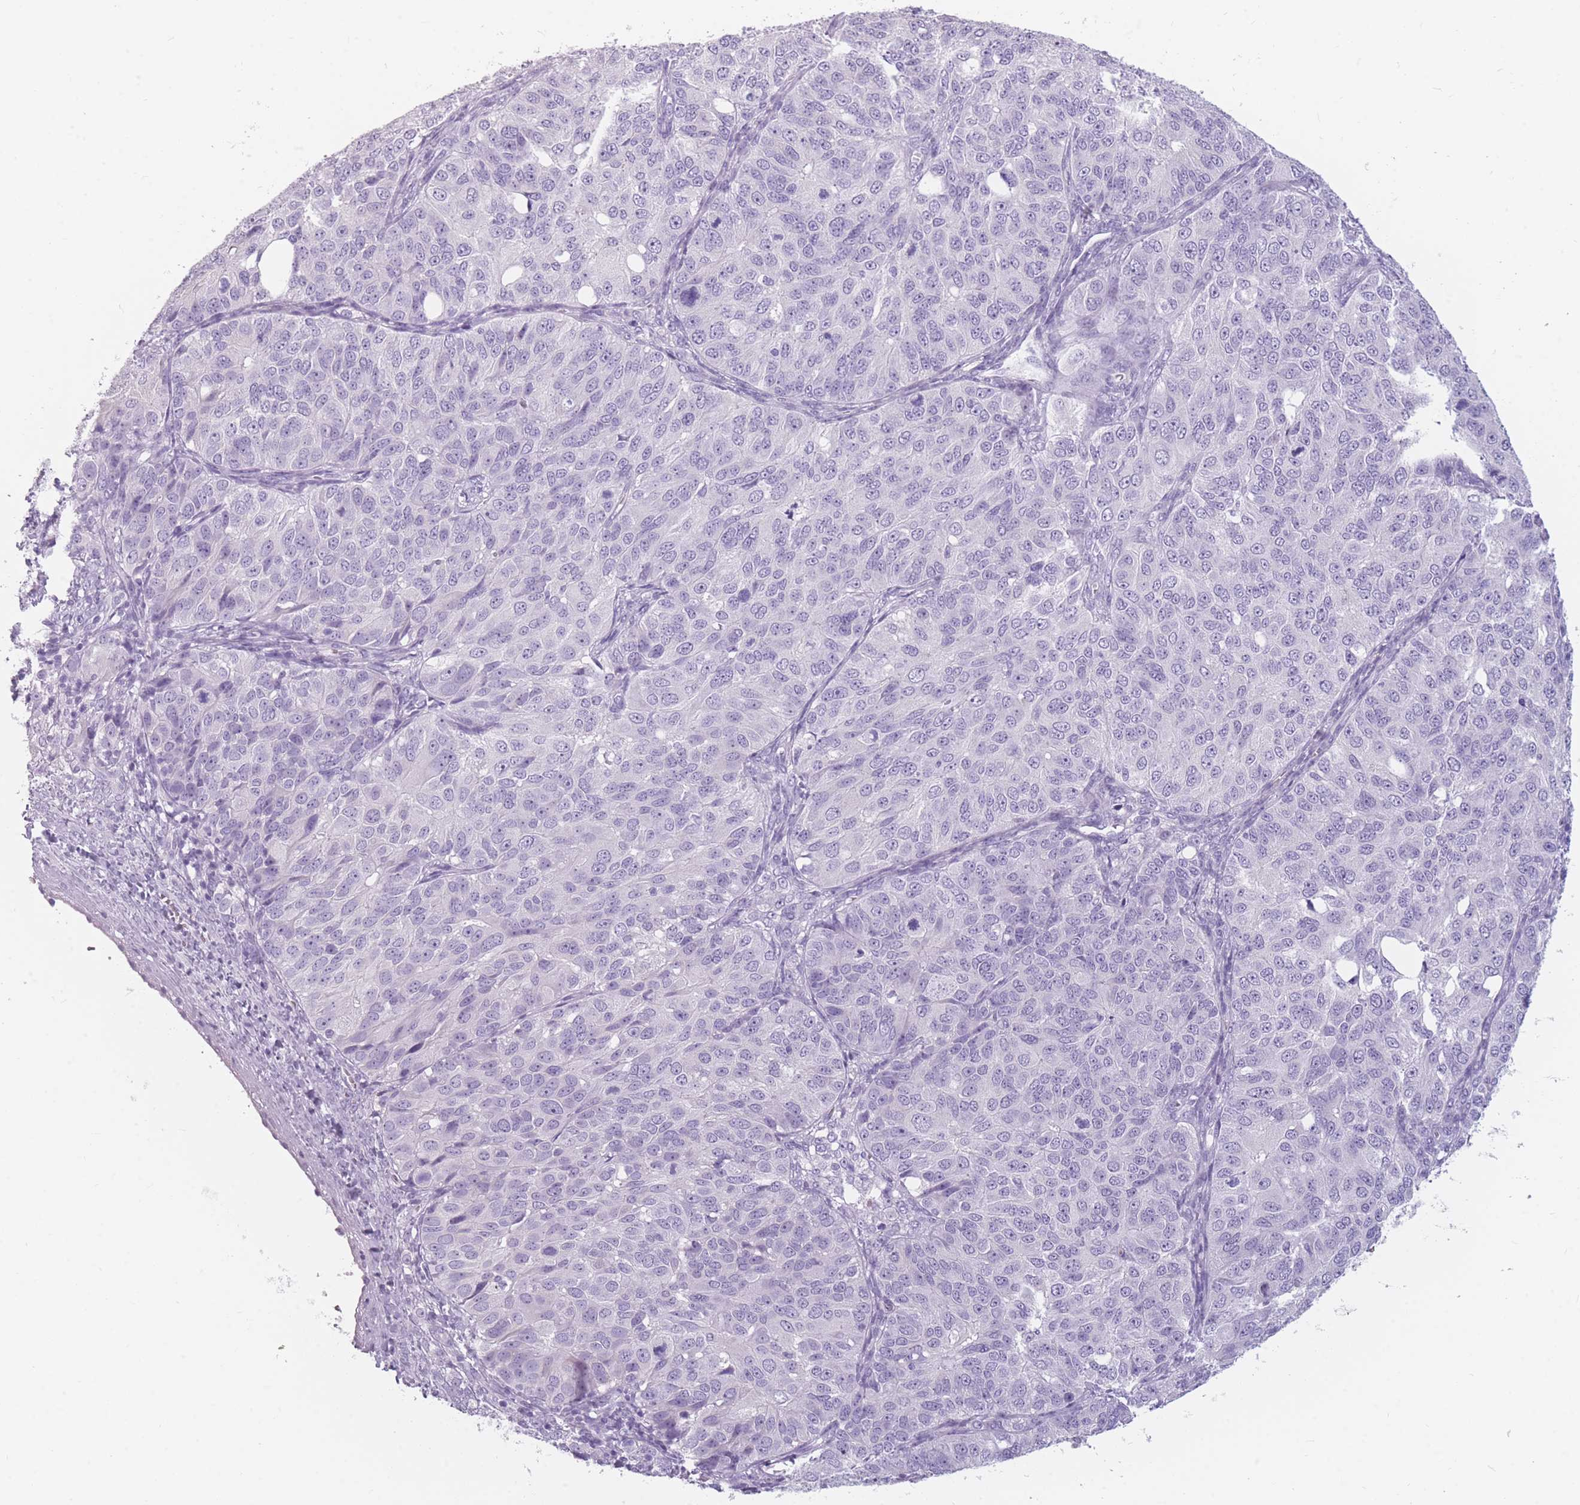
{"staining": {"intensity": "negative", "quantity": "none", "location": "none"}, "tissue": "ovarian cancer", "cell_type": "Tumor cells", "image_type": "cancer", "snomed": [{"axis": "morphology", "description": "Carcinoma, endometroid"}, {"axis": "topography", "description": "Ovary"}], "caption": "High magnification brightfield microscopy of ovarian endometroid carcinoma stained with DAB (brown) and counterstained with hematoxylin (blue): tumor cells show no significant expression. (DAB (3,3'-diaminobenzidine) immunohistochemistry (IHC), high magnification).", "gene": "CCNO", "patient": {"sex": "female", "age": 51}}